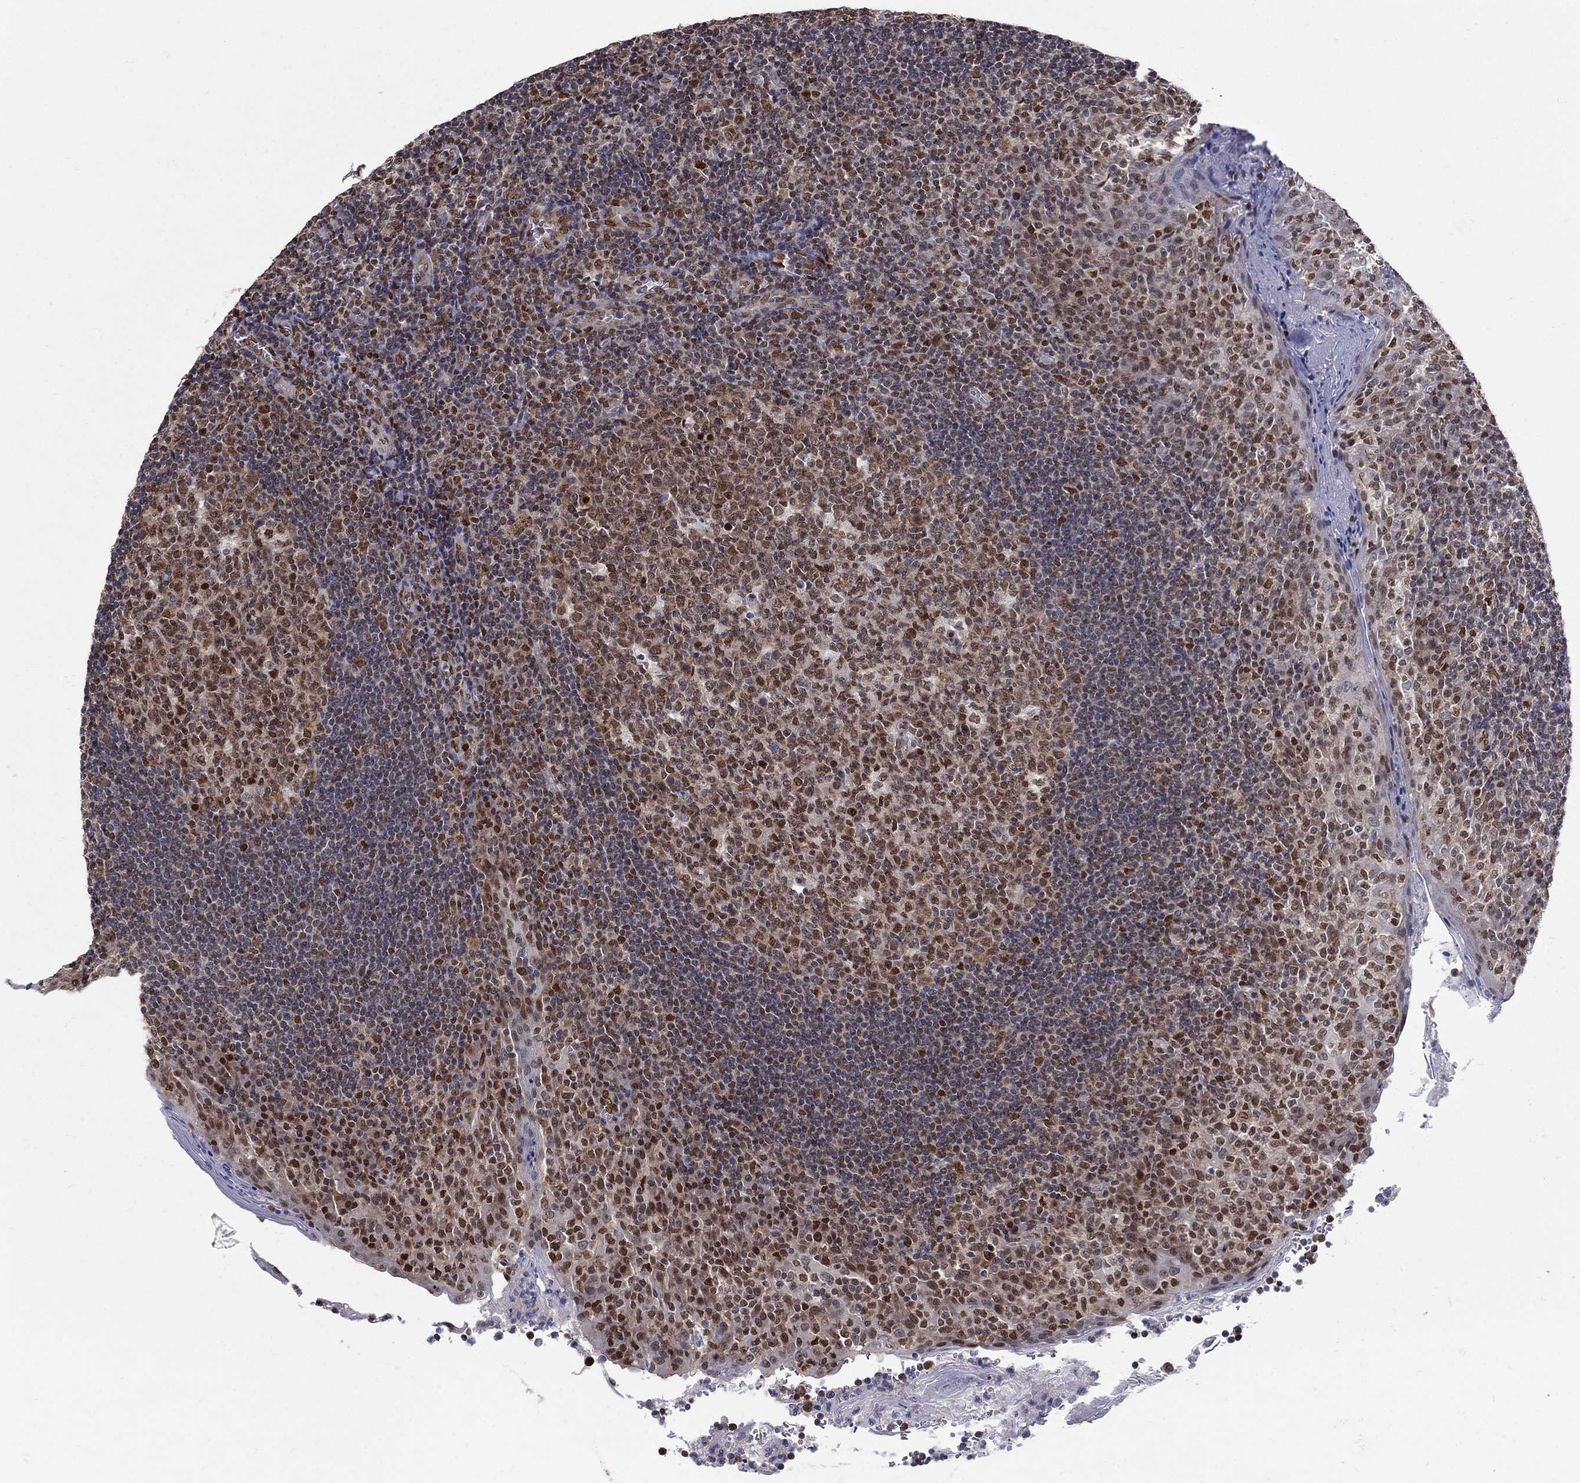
{"staining": {"intensity": "strong", "quantity": "25%-75%", "location": "nuclear"}, "tissue": "tonsil", "cell_type": "Germinal center cells", "image_type": "normal", "snomed": [{"axis": "morphology", "description": "Normal tissue, NOS"}, {"axis": "topography", "description": "Tonsil"}], "caption": "This micrograph reveals unremarkable tonsil stained with IHC to label a protein in brown. The nuclear of germinal center cells show strong positivity for the protein. Nuclei are counter-stained blue.", "gene": "CENPE", "patient": {"sex": "female", "age": 13}}